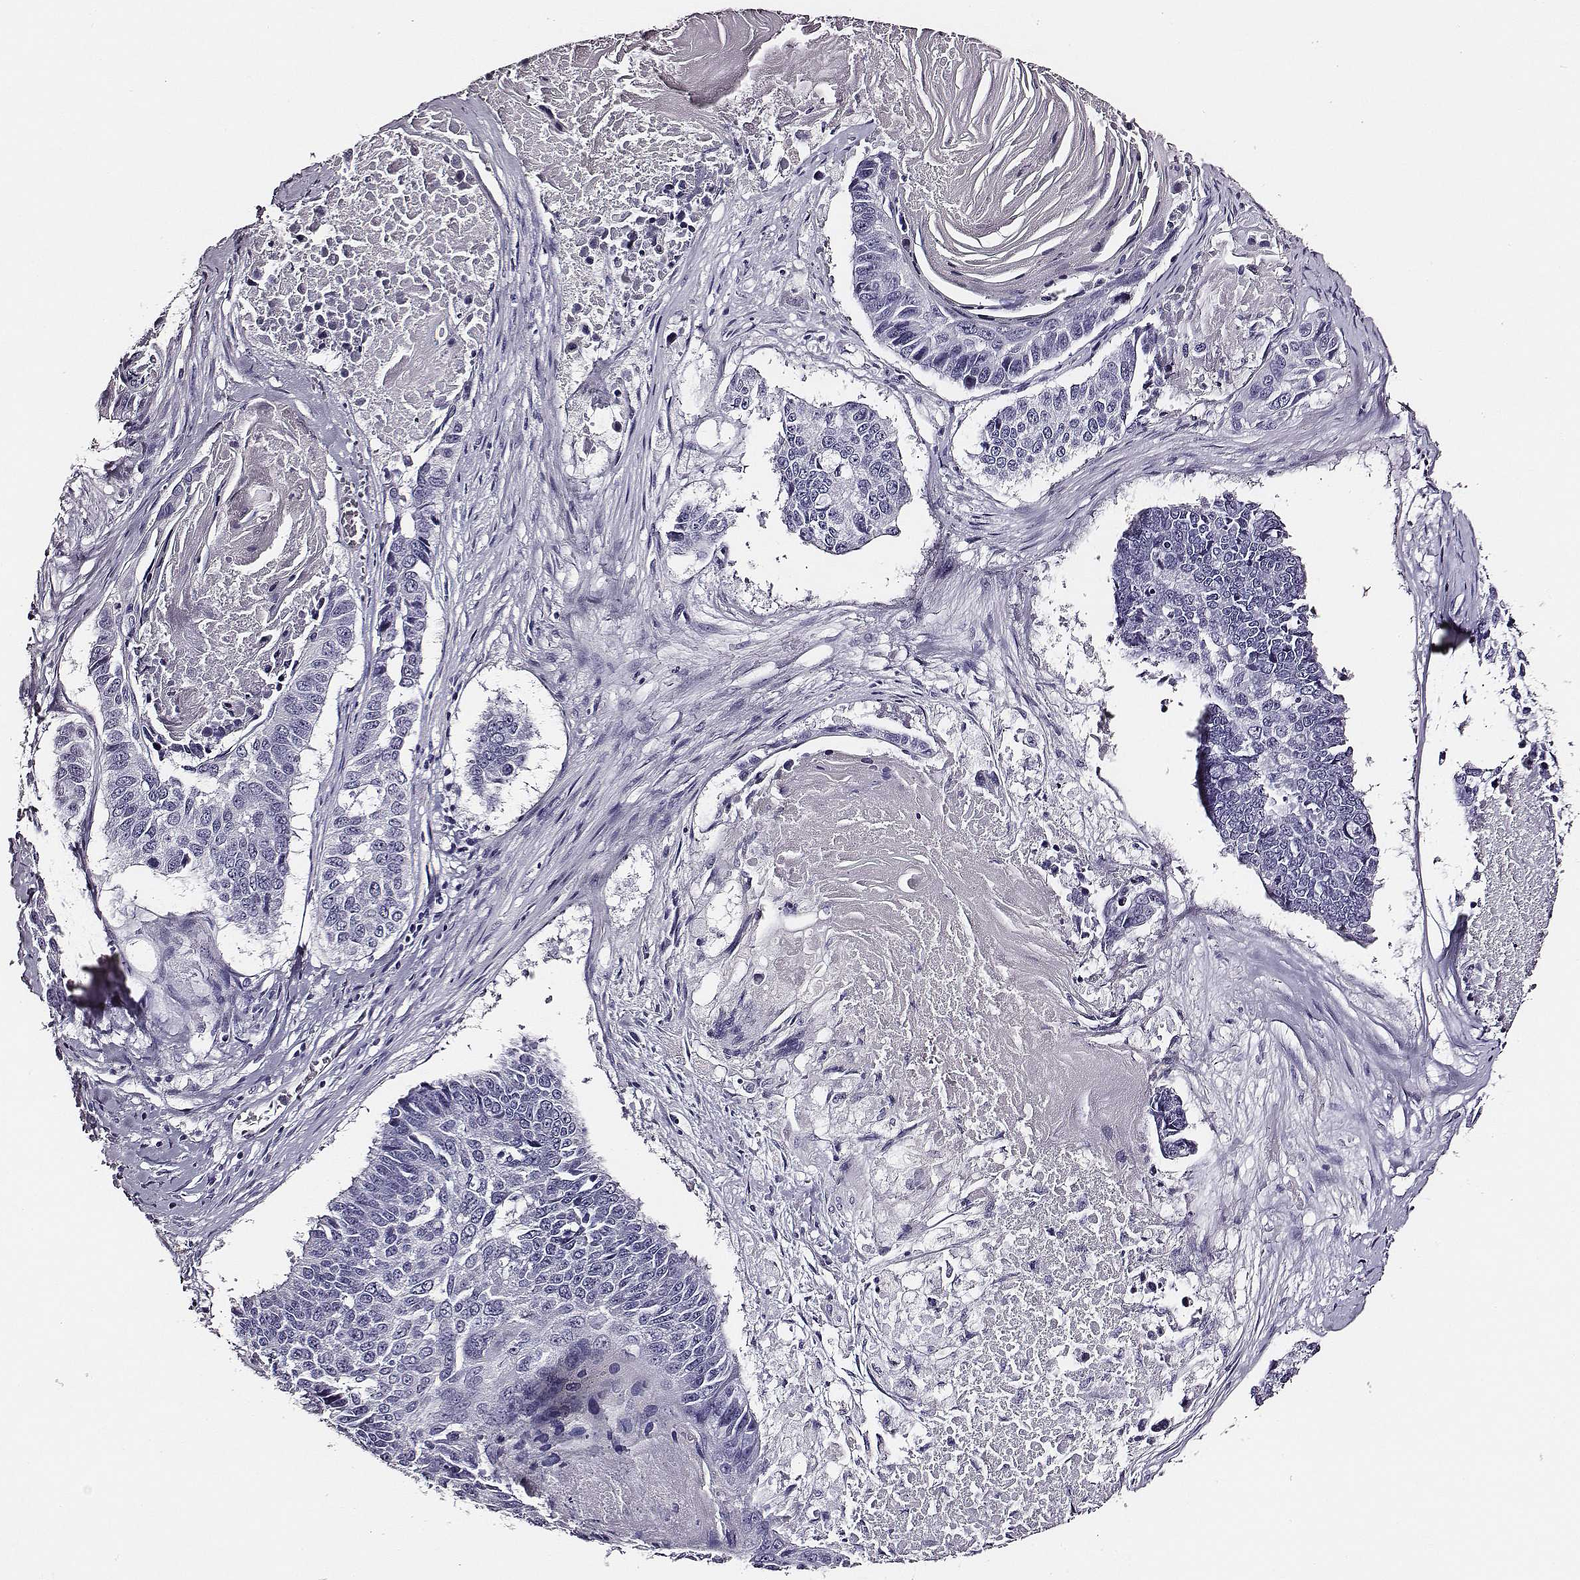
{"staining": {"intensity": "negative", "quantity": "none", "location": "none"}, "tissue": "lung cancer", "cell_type": "Tumor cells", "image_type": "cancer", "snomed": [{"axis": "morphology", "description": "Squamous cell carcinoma, NOS"}, {"axis": "topography", "description": "Lung"}], "caption": "A histopathology image of human lung cancer is negative for staining in tumor cells.", "gene": "DPEP1", "patient": {"sex": "male", "age": 73}}